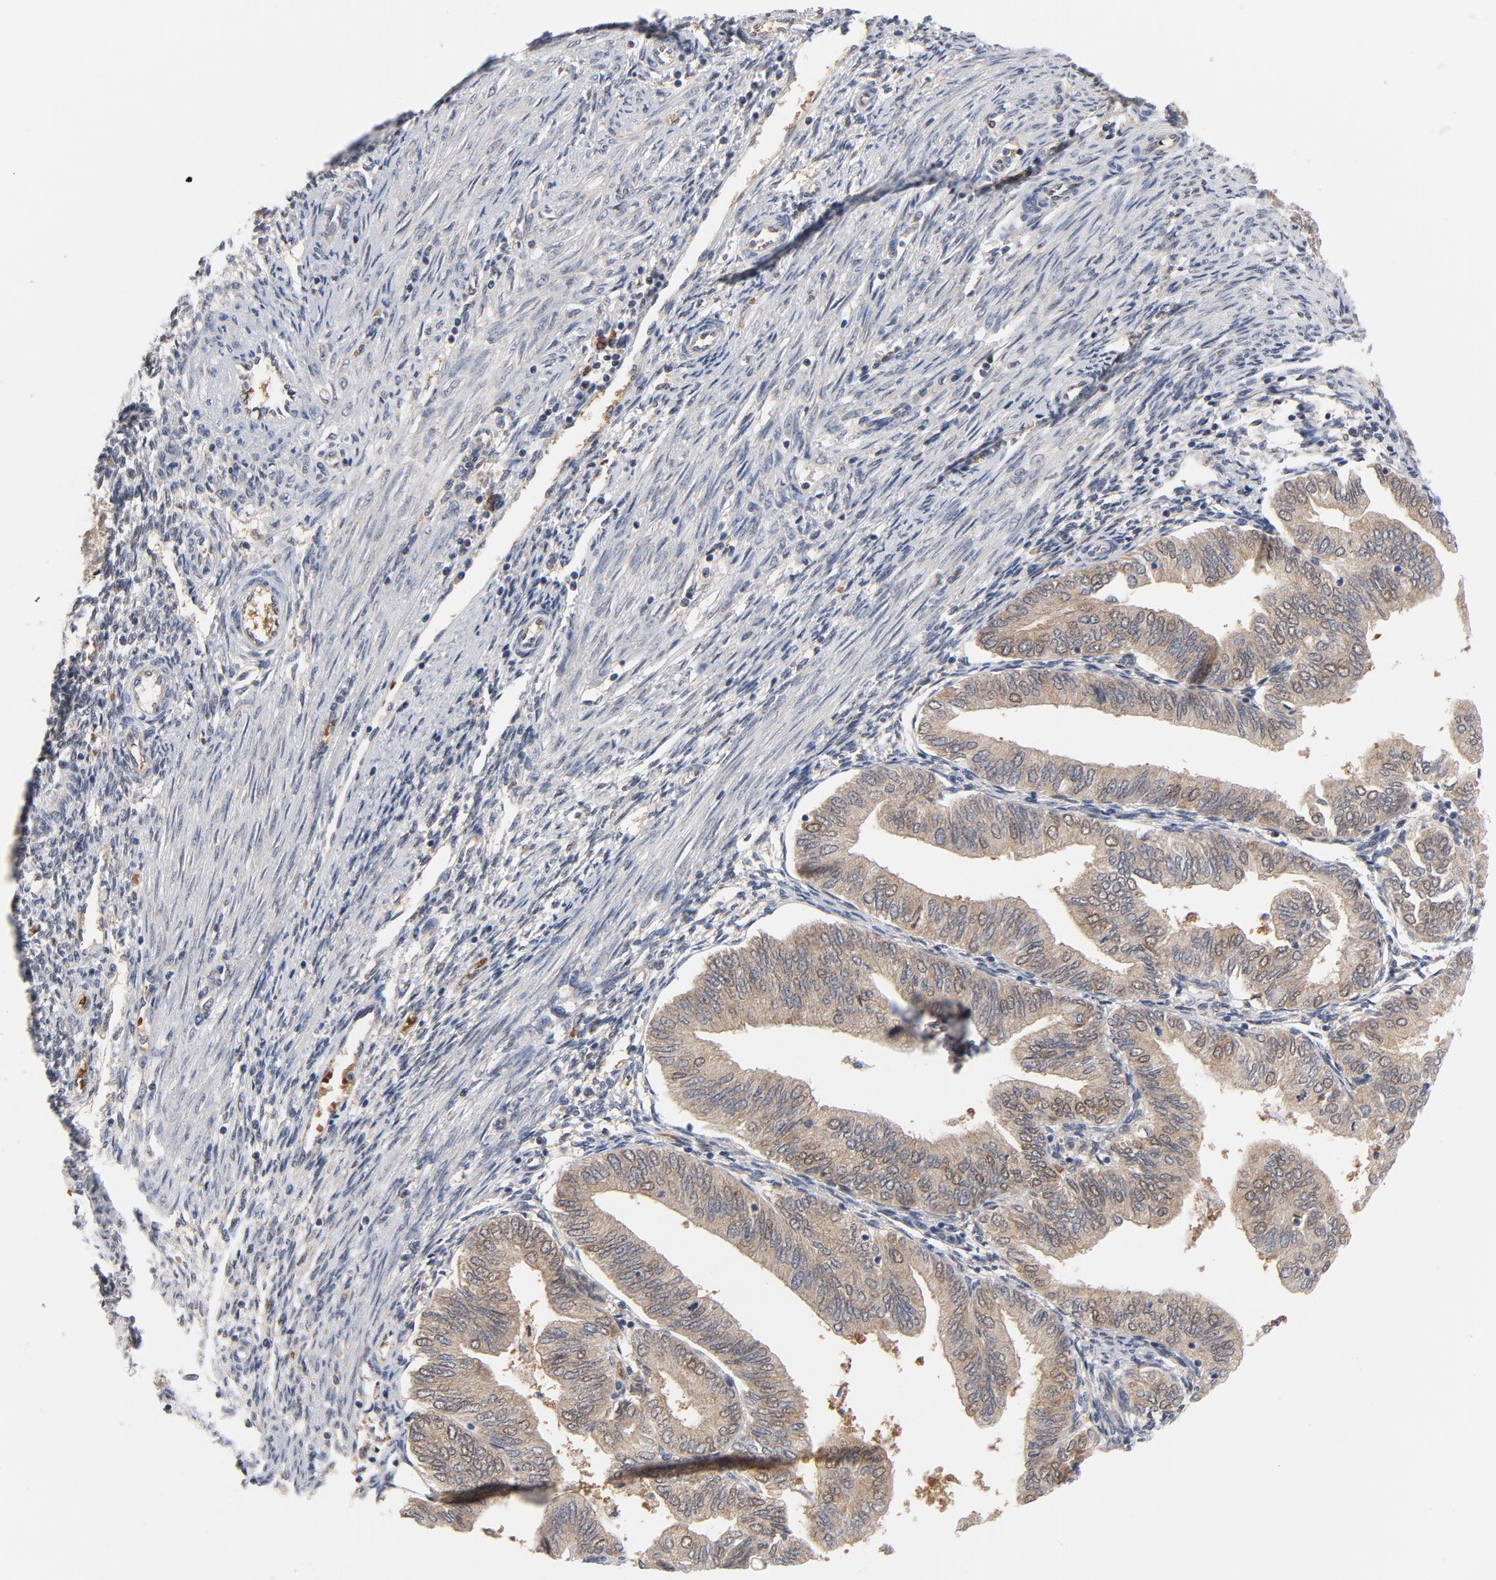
{"staining": {"intensity": "moderate", "quantity": ">75%", "location": "cytoplasmic/membranous,nuclear"}, "tissue": "endometrial cancer", "cell_type": "Tumor cells", "image_type": "cancer", "snomed": [{"axis": "morphology", "description": "Adenocarcinoma, NOS"}, {"axis": "topography", "description": "Endometrium"}], "caption": "The immunohistochemical stain labels moderate cytoplasmic/membranous and nuclear expression in tumor cells of endometrial adenocarcinoma tissue.", "gene": "PRDX1", "patient": {"sex": "female", "age": 51}}